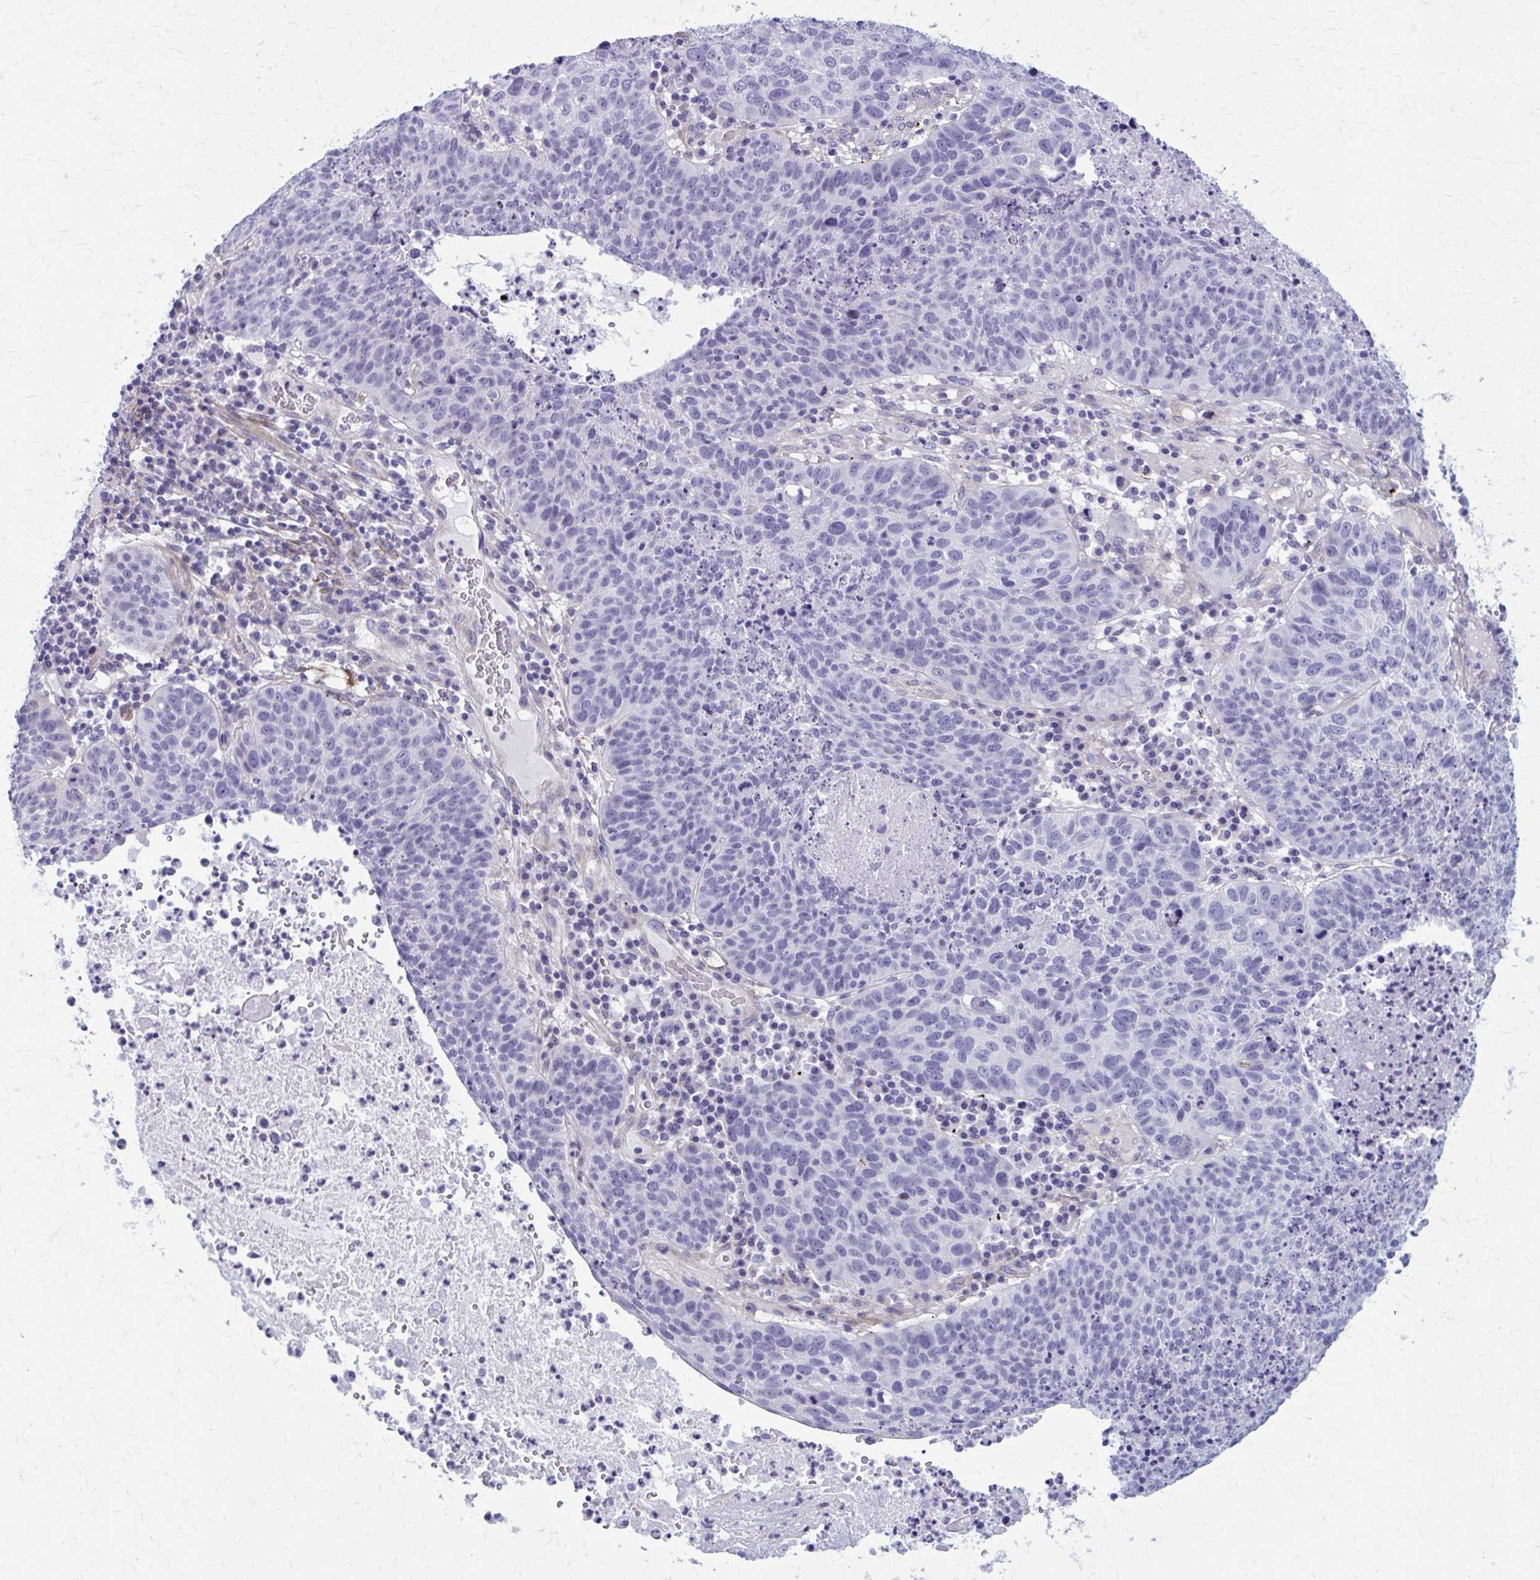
{"staining": {"intensity": "negative", "quantity": "none", "location": "none"}, "tissue": "lung cancer", "cell_type": "Tumor cells", "image_type": "cancer", "snomed": [{"axis": "morphology", "description": "Squamous cell carcinoma, NOS"}, {"axis": "topography", "description": "Lung"}], "caption": "DAB immunohistochemical staining of squamous cell carcinoma (lung) reveals no significant positivity in tumor cells.", "gene": "AKAP12", "patient": {"sex": "male", "age": 63}}